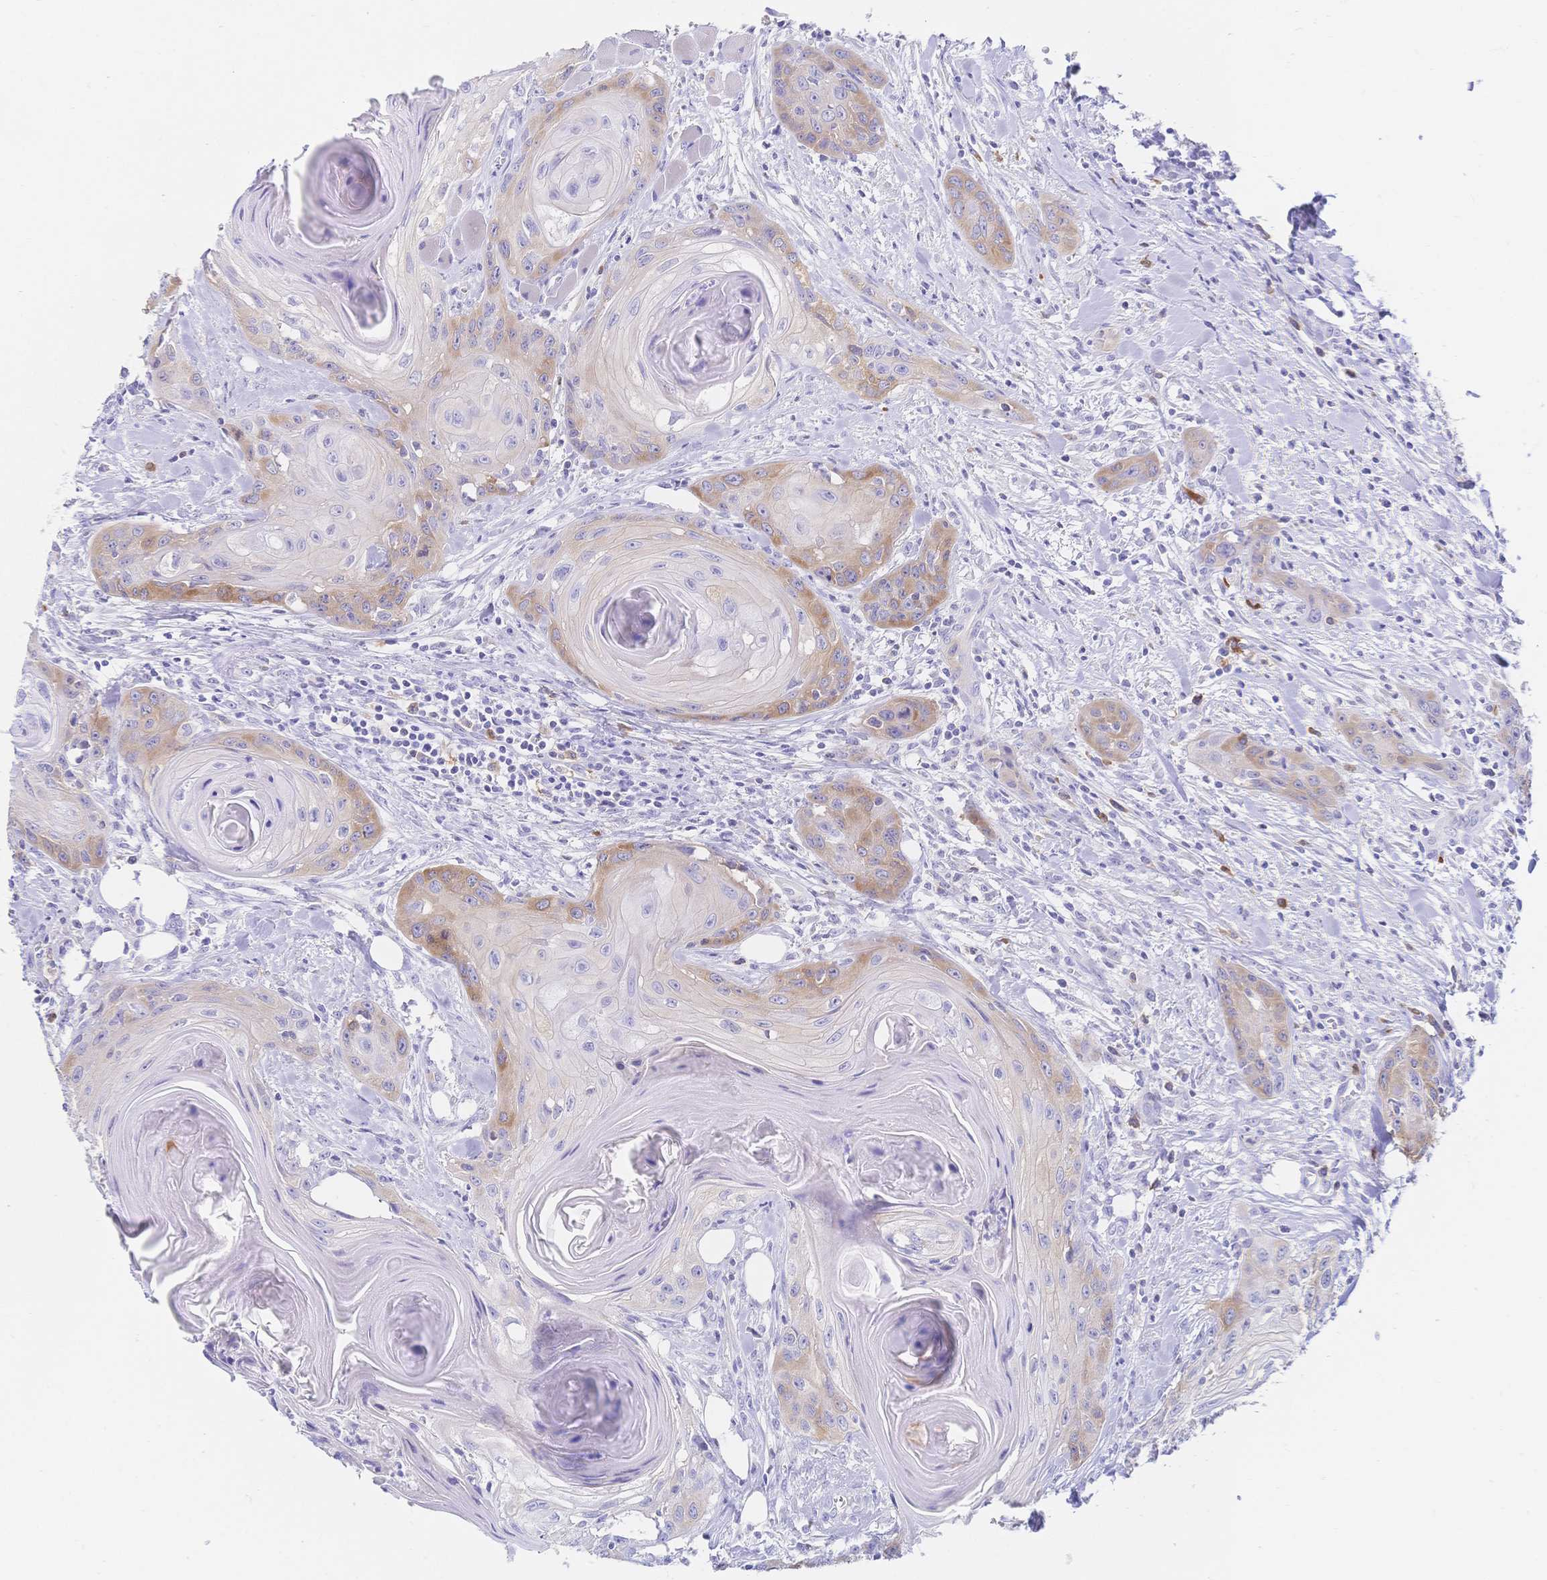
{"staining": {"intensity": "moderate", "quantity": "25%-75%", "location": "cytoplasmic/membranous"}, "tissue": "head and neck cancer", "cell_type": "Tumor cells", "image_type": "cancer", "snomed": [{"axis": "morphology", "description": "Squamous cell carcinoma, NOS"}, {"axis": "topography", "description": "Oral tissue"}, {"axis": "topography", "description": "Head-Neck"}], "caption": "About 25%-75% of tumor cells in human head and neck squamous cell carcinoma display moderate cytoplasmic/membranous protein positivity as visualized by brown immunohistochemical staining.", "gene": "RRM1", "patient": {"sex": "male", "age": 58}}